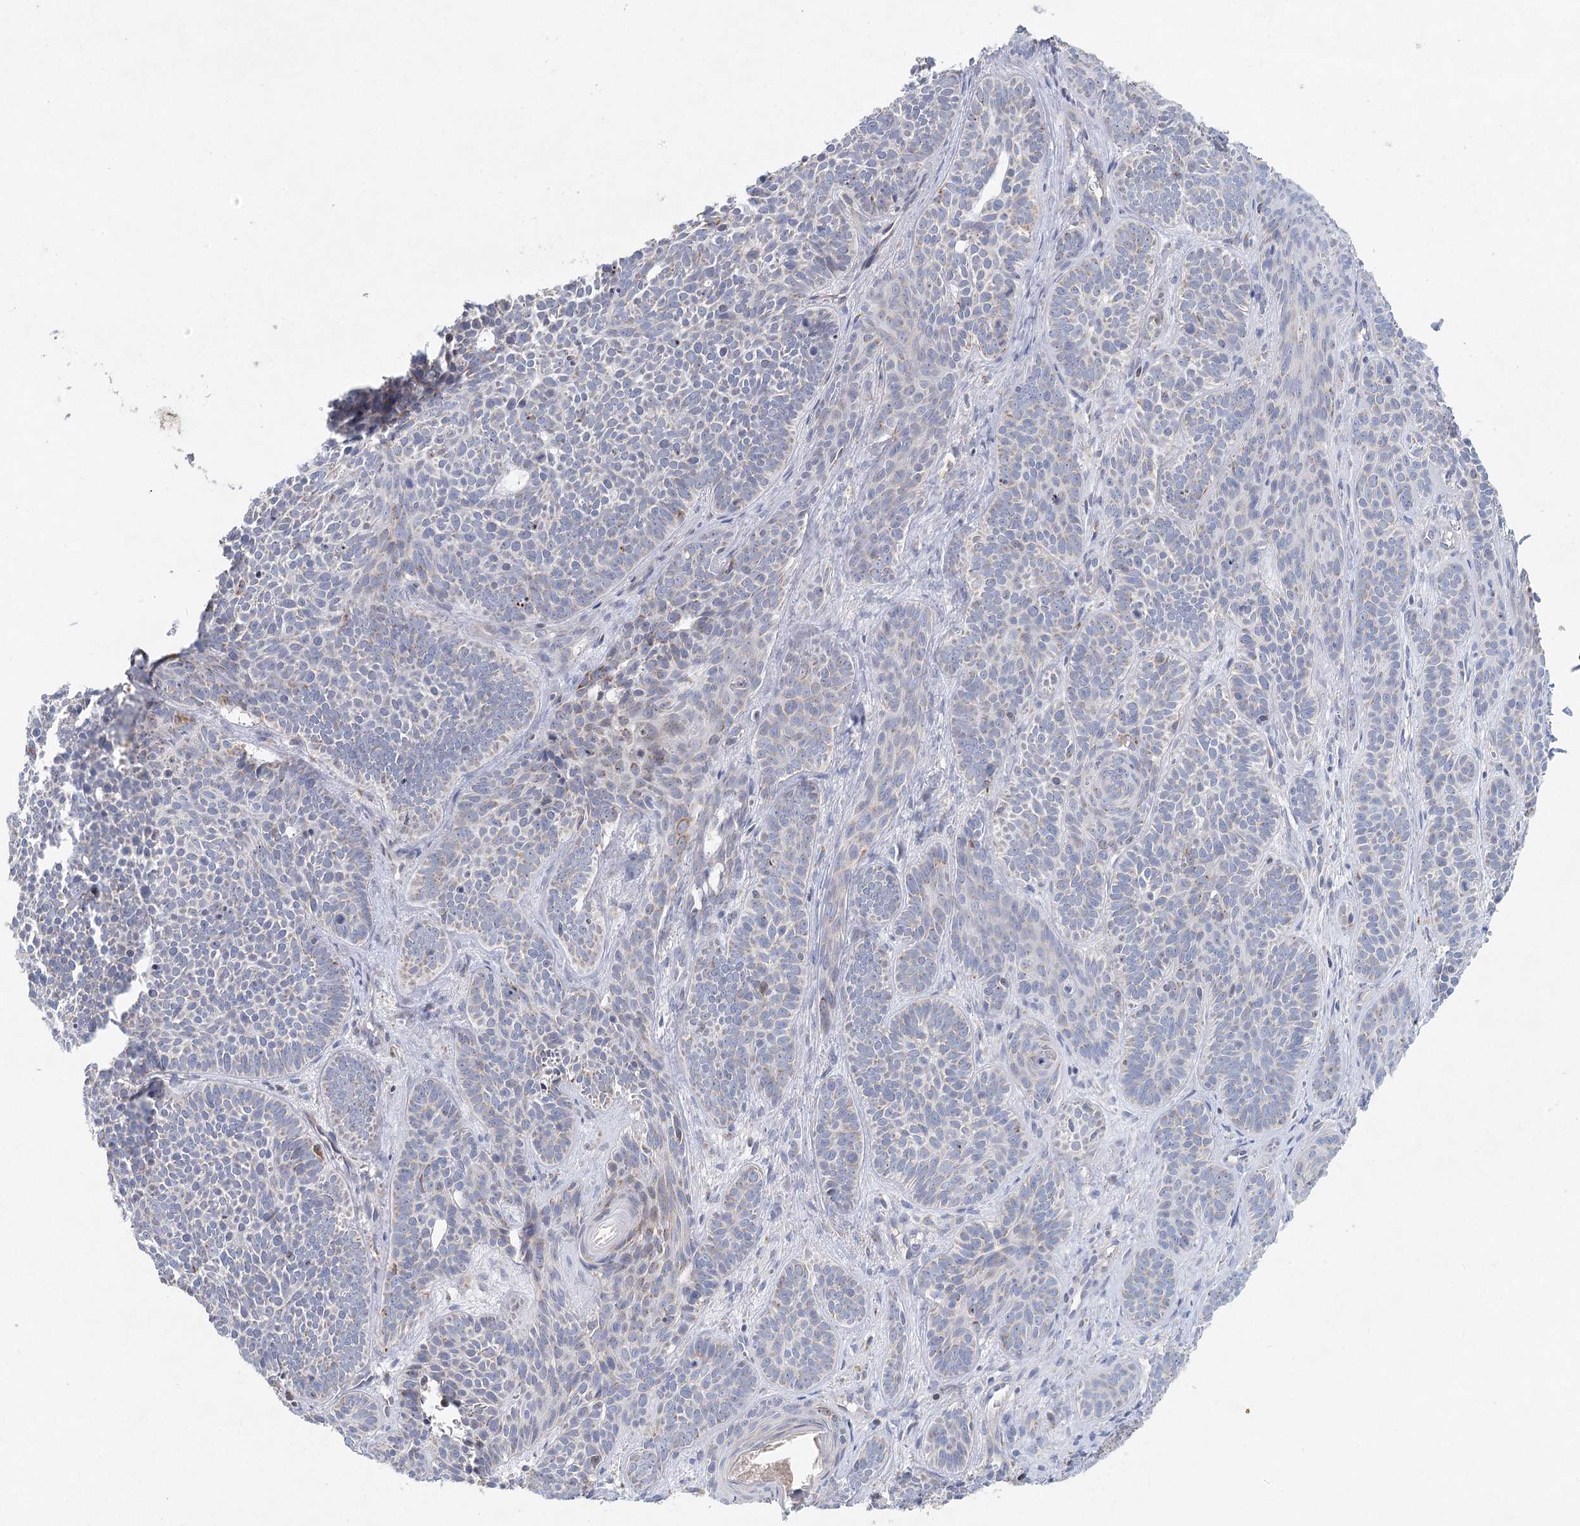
{"staining": {"intensity": "negative", "quantity": "none", "location": "none"}, "tissue": "skin cancer", "cell_type": "Tumor cells", "image_type": "cancer", "snomed": [{"axis": "morphology", "description": "Basal cell carcinoma"}, {"axis": "topography", "description": "Skin"}], "caption": "A high-resolution image shows immunohistochemistry (IHC) staining of basal cell carcinoma (skin), which shows no significant positivity in tumor cells.", "gene": "XPO6", "patient": {"sex": "male", "age": 85}}